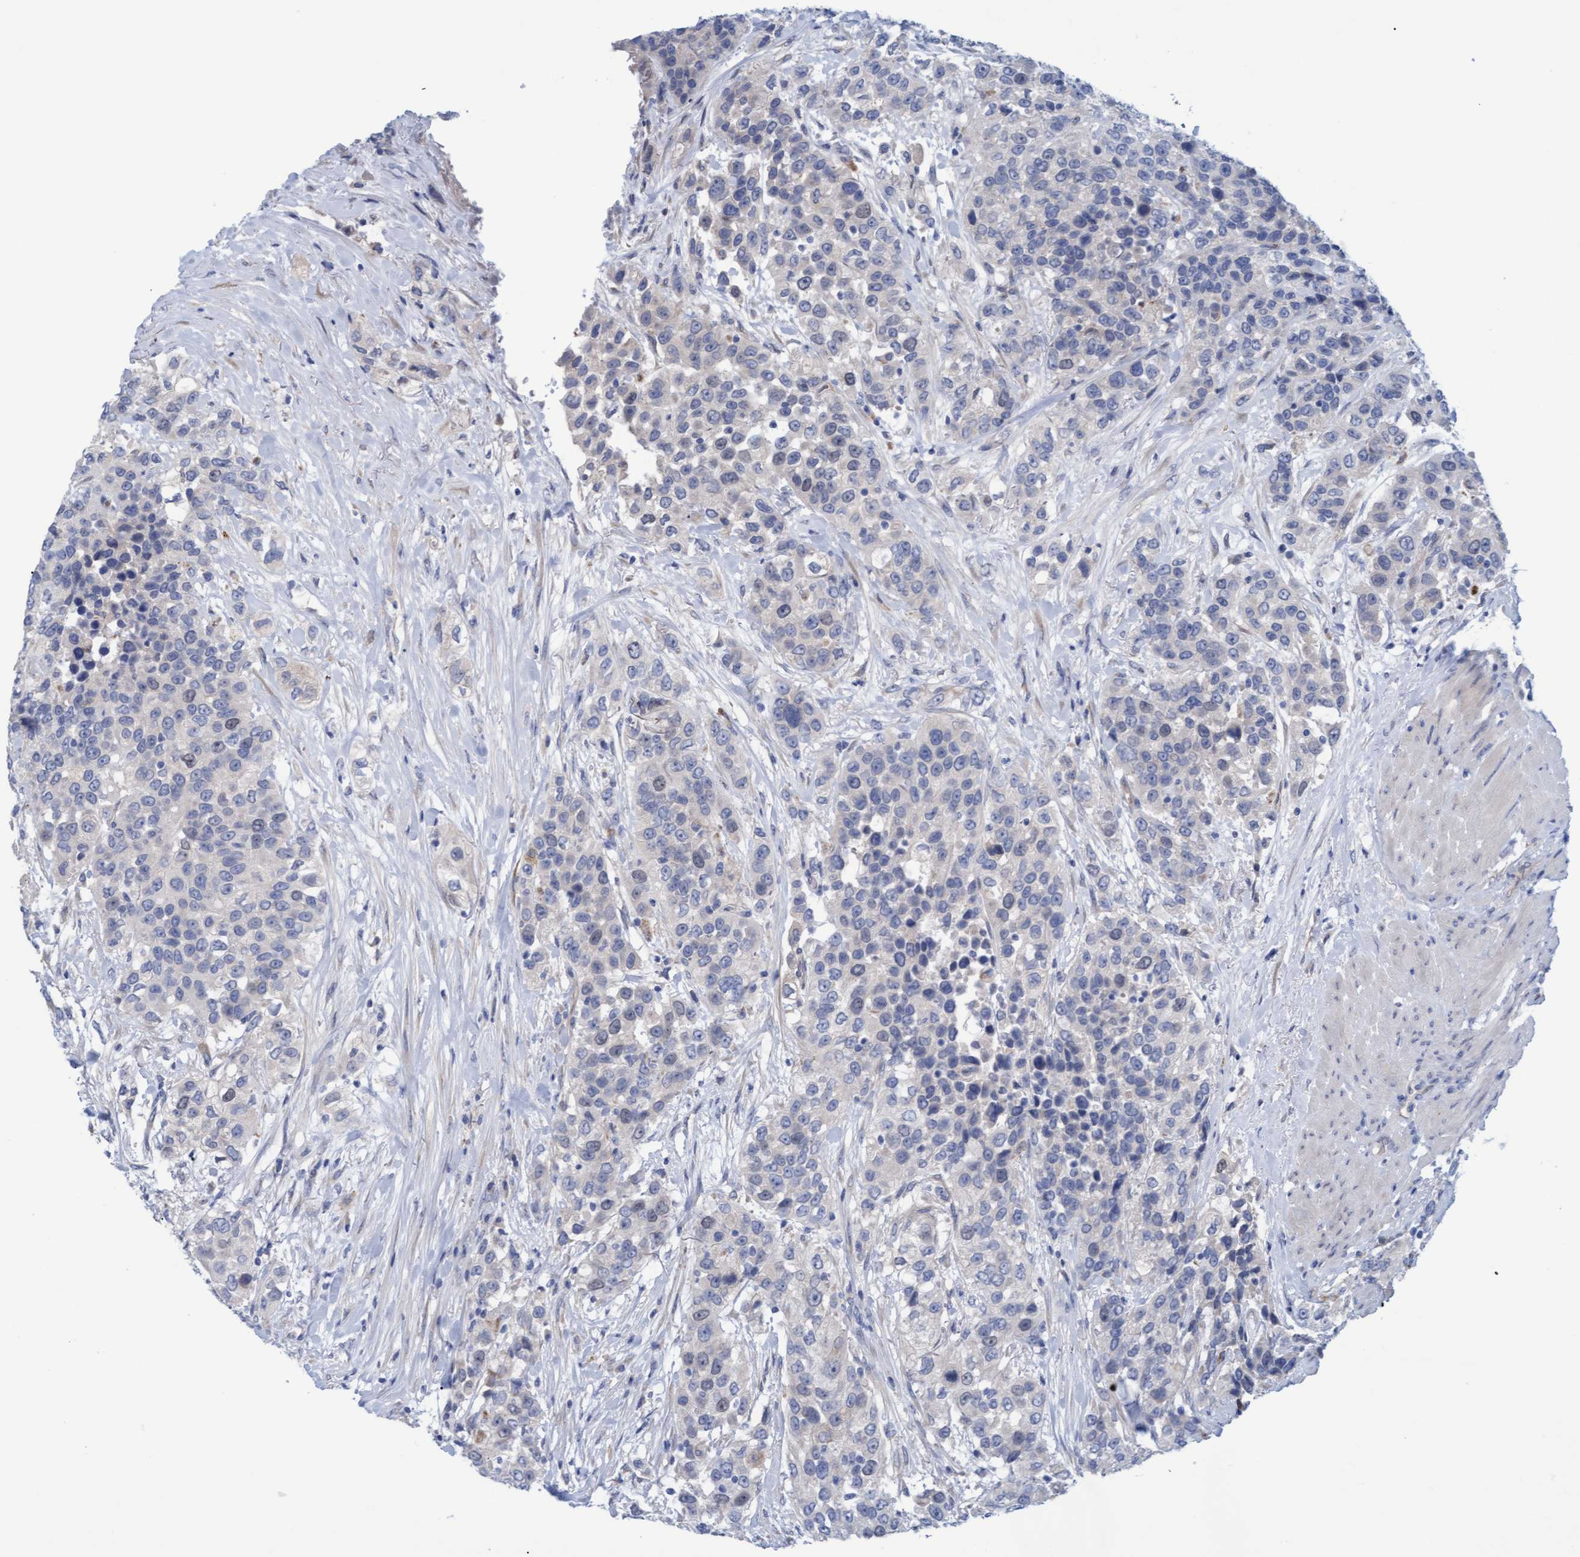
{"staining": {"intensity": "negative", "quantity": "none", "location": "none"}, "tissue": "urothelial cancer", "cell_type": "Tumor cells", "image_type": "cancer", "snomed": [{"axis": "morphology", "description": "Urothelial carcinoma, High grade"}, {"axis": "topography", "description": "Urinary bladder"}], "caption": "The photomicrograph reveals no significant staining in tumor cells of high-grade urothelial carcinoma.", "gene": "STXBP1", "patient": {"sex": "female", "age": 80}}